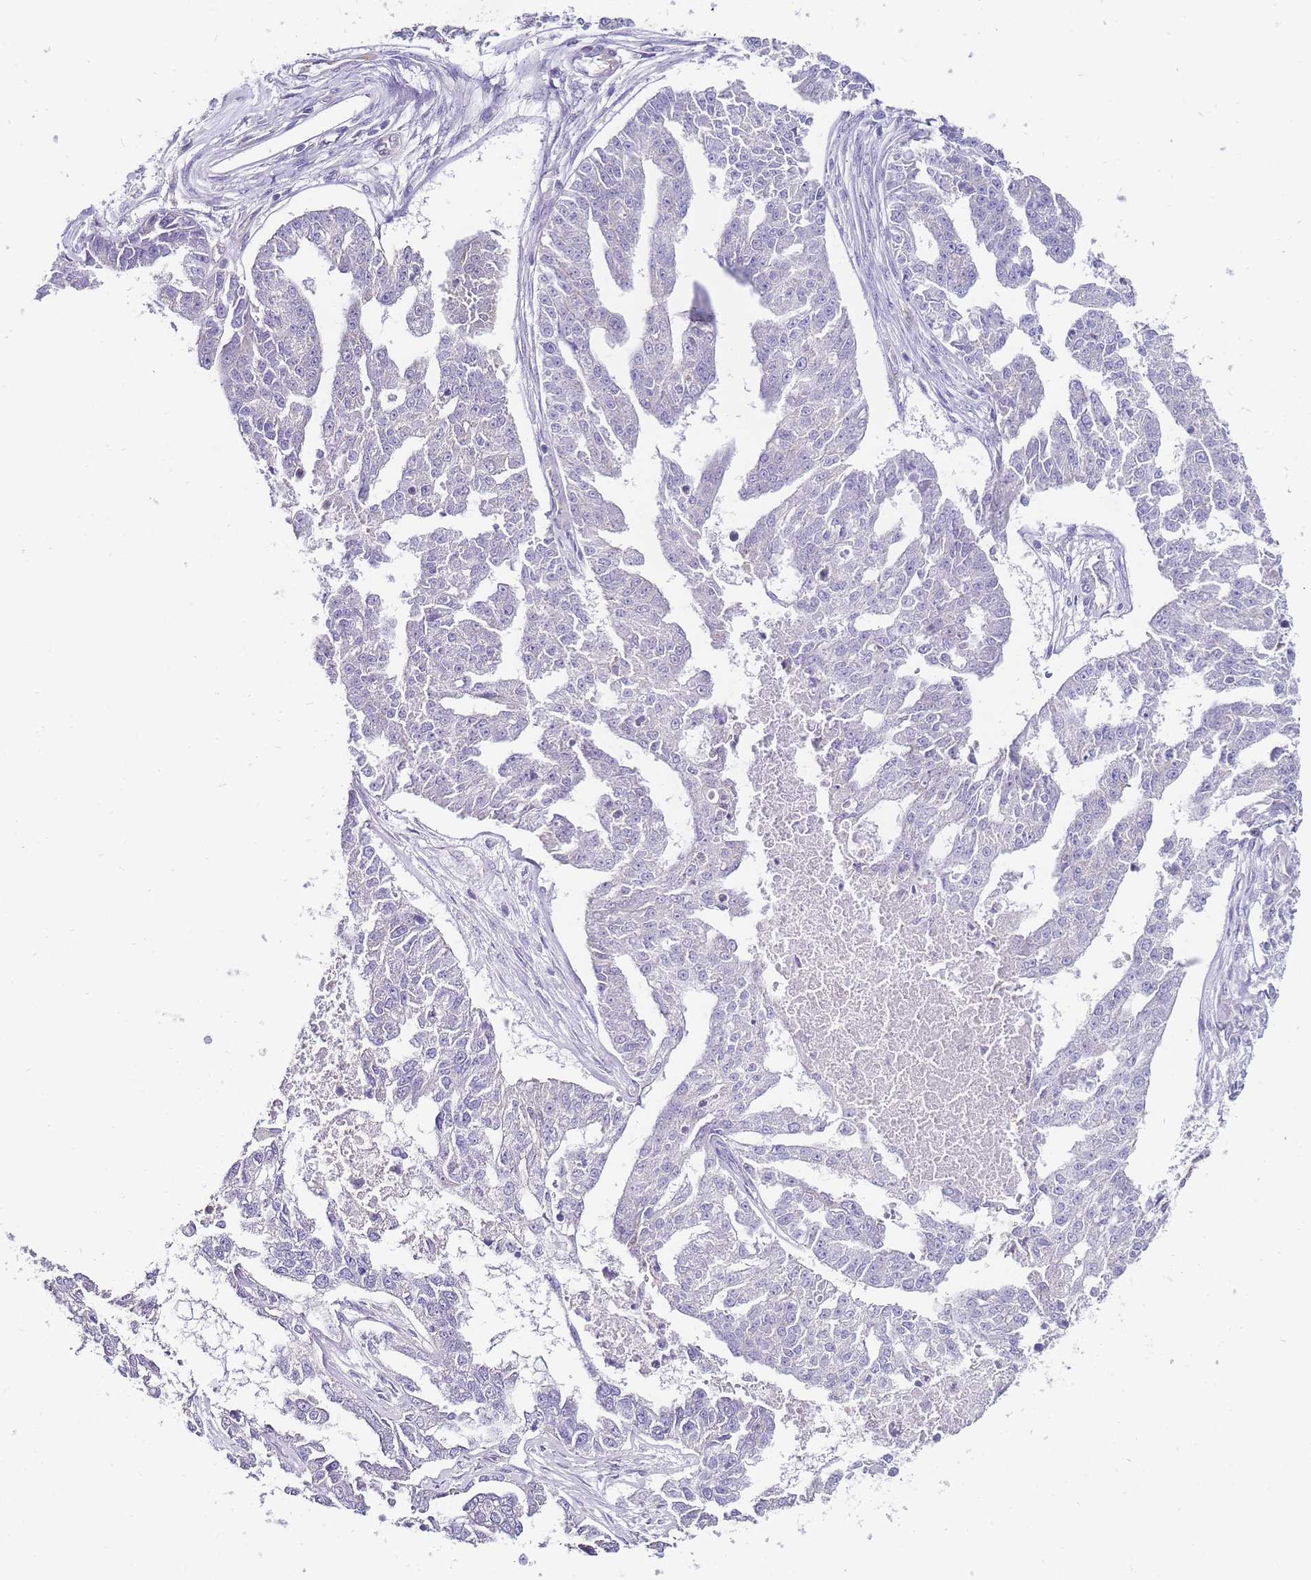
{"staining": {"intensity": "negative", "quantity": "none", "location": "none"}, "tissue": "ovarian cancer", "cell_type": "Tumor cells", "image_type": "cancer", "snomed": [{"axis": "morphology", "description": "Cystadenocarcinoma, serous, NOS"}, {"axis": "topography", "description": "Ovary"}], "caption": "A high-resolution histopathology image shows IHC staining of ovarian serous cystadenocarcinoma, which shows no significant staining in tumor cells.", "gene": "PDCD7", "patient": {"sex": "female", "age": 58}}